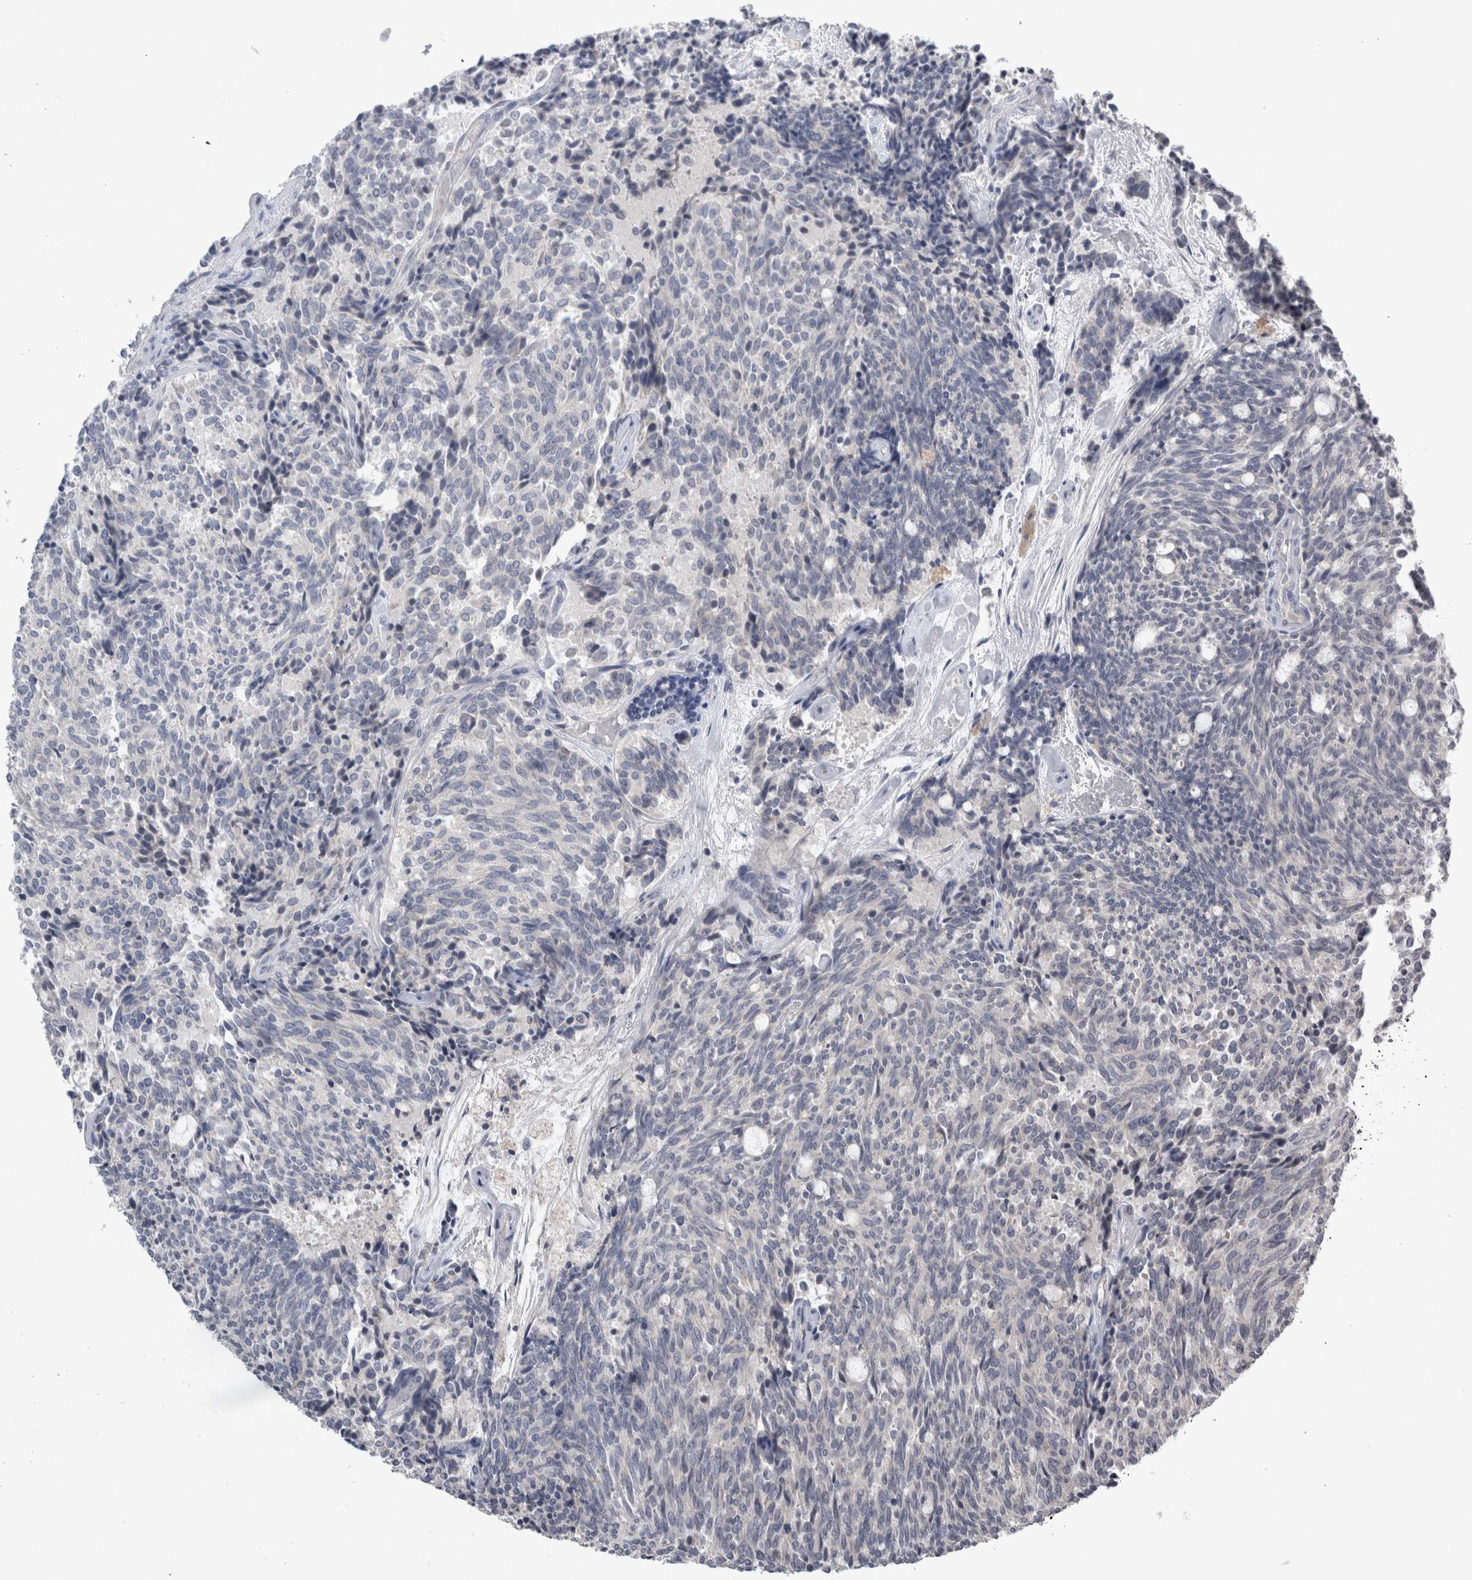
{"staining": {"intensity": "negative", "quantity": "none", "location": "none"}, "tissue": "carcinoid", "cell_type": "Tumor cells", "image_type": "cancer", "snomed": [{"axis": "morphology", "description": "Carcinoid, malignant, NOS"}, {"axis": "topography", "description": "Pancreas"}], "caption": "Immunohistochemistry (IHC) micrograph of neoplastic tissue: human carcinoid (malignant) stained with DAB (3,3'-diaminobenzidine) displays no significant protein positivity in tumor cells.", "gene": "SLC22A11", "patient": {"sex": "female", "age": 54}}